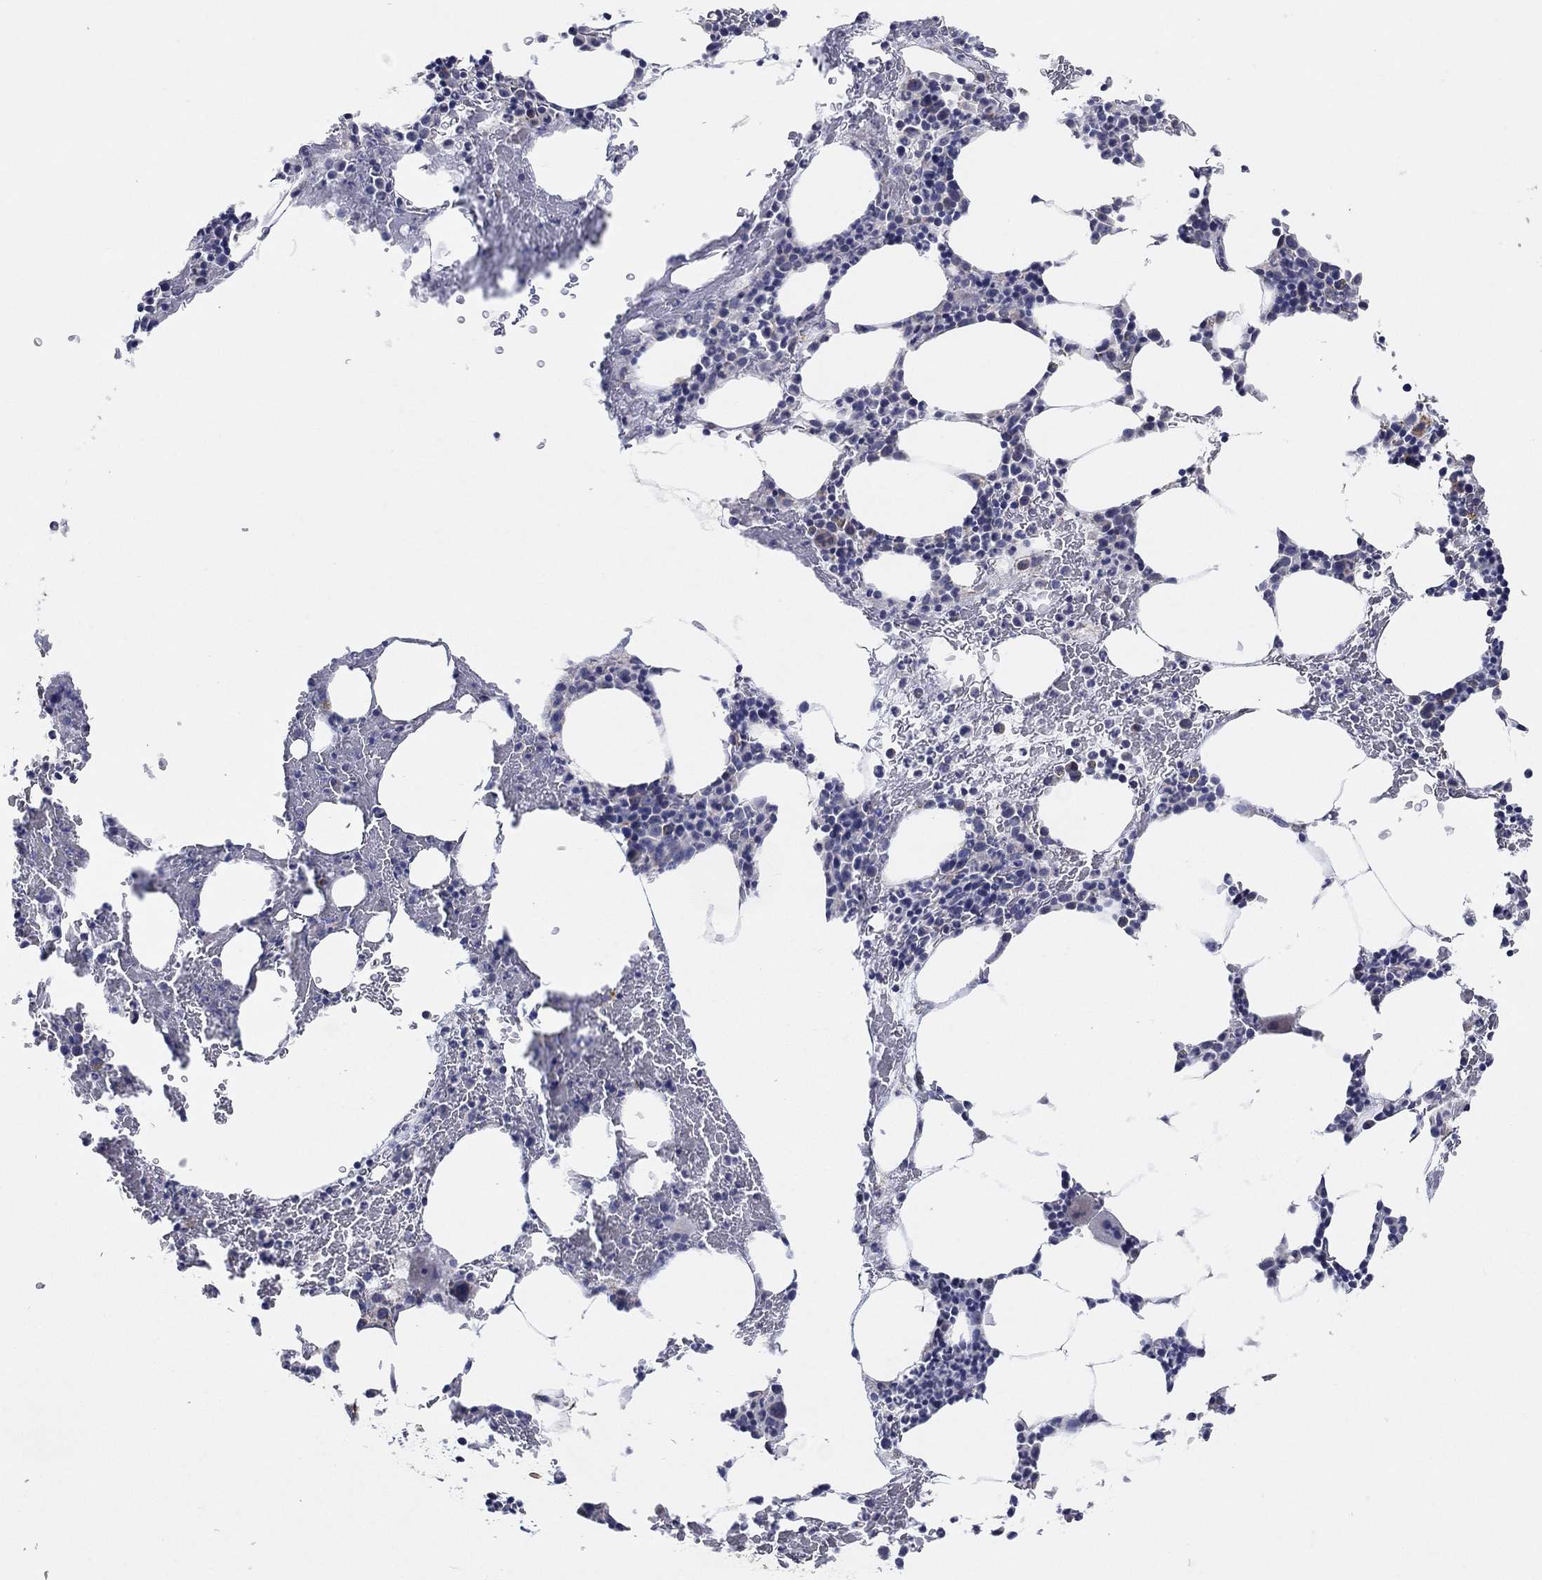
{"staining": {"intensity": "negative", "quantity": "none", "location": "none"}, "tissue": "bone marrow", "cell_type": "Hematopoietic cells", "image_type": "normal", "snomed": [{"axis": "morphology", "description": "Normal tissue, NOS"}, {"axis": "topography", "description": "Bone marrow"}], "caption": "A micrograph of human bone marrow is negative for staining in hematopoietic cells. Nuclei are stained in blue.", "gene": "C9orf85", "patient": {"sex": "male", "age": 83}}